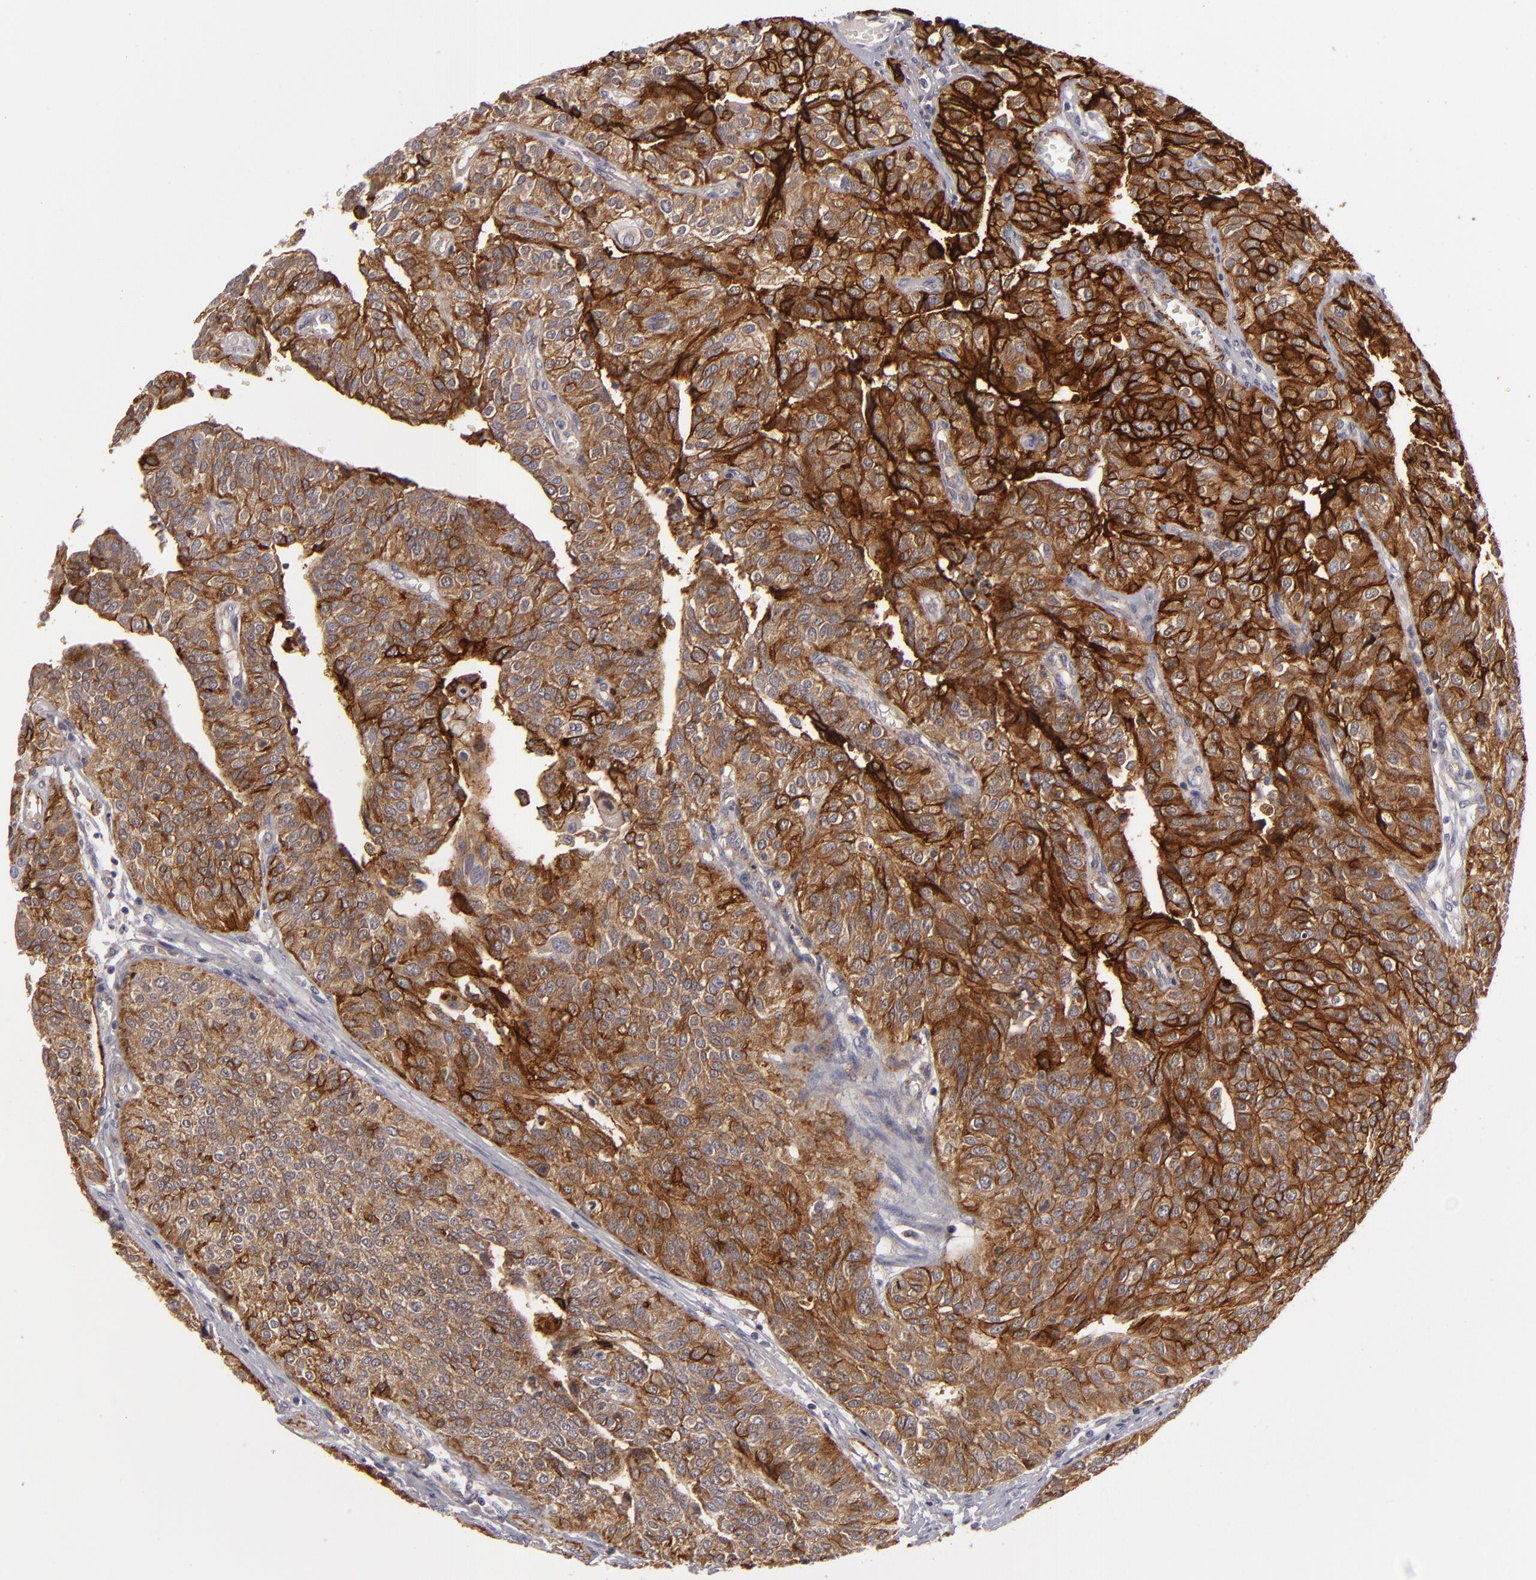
{"staining": {"intensity": "moderate", "quantity": ">75%", "location": "cytoplasmic/membranous"}, "tissue": "urothelial cancer", "cell_type": "Tumor cells", "image_type": "cancer", "snomed": [{"axis": "morphology", "description": "Urothelial carcinoma, High grade"}, {"axis": "topography", "description": "Urinary bladder"}], "caption": "The micrograph shows staining of urothelial carcinoma (high-grade), revealing moderate cytoplasmic/membranous protein expression (brown color) within tumor cells.", "gene": "ALCAM", "patient": {"sex": "male", "age": 56}}